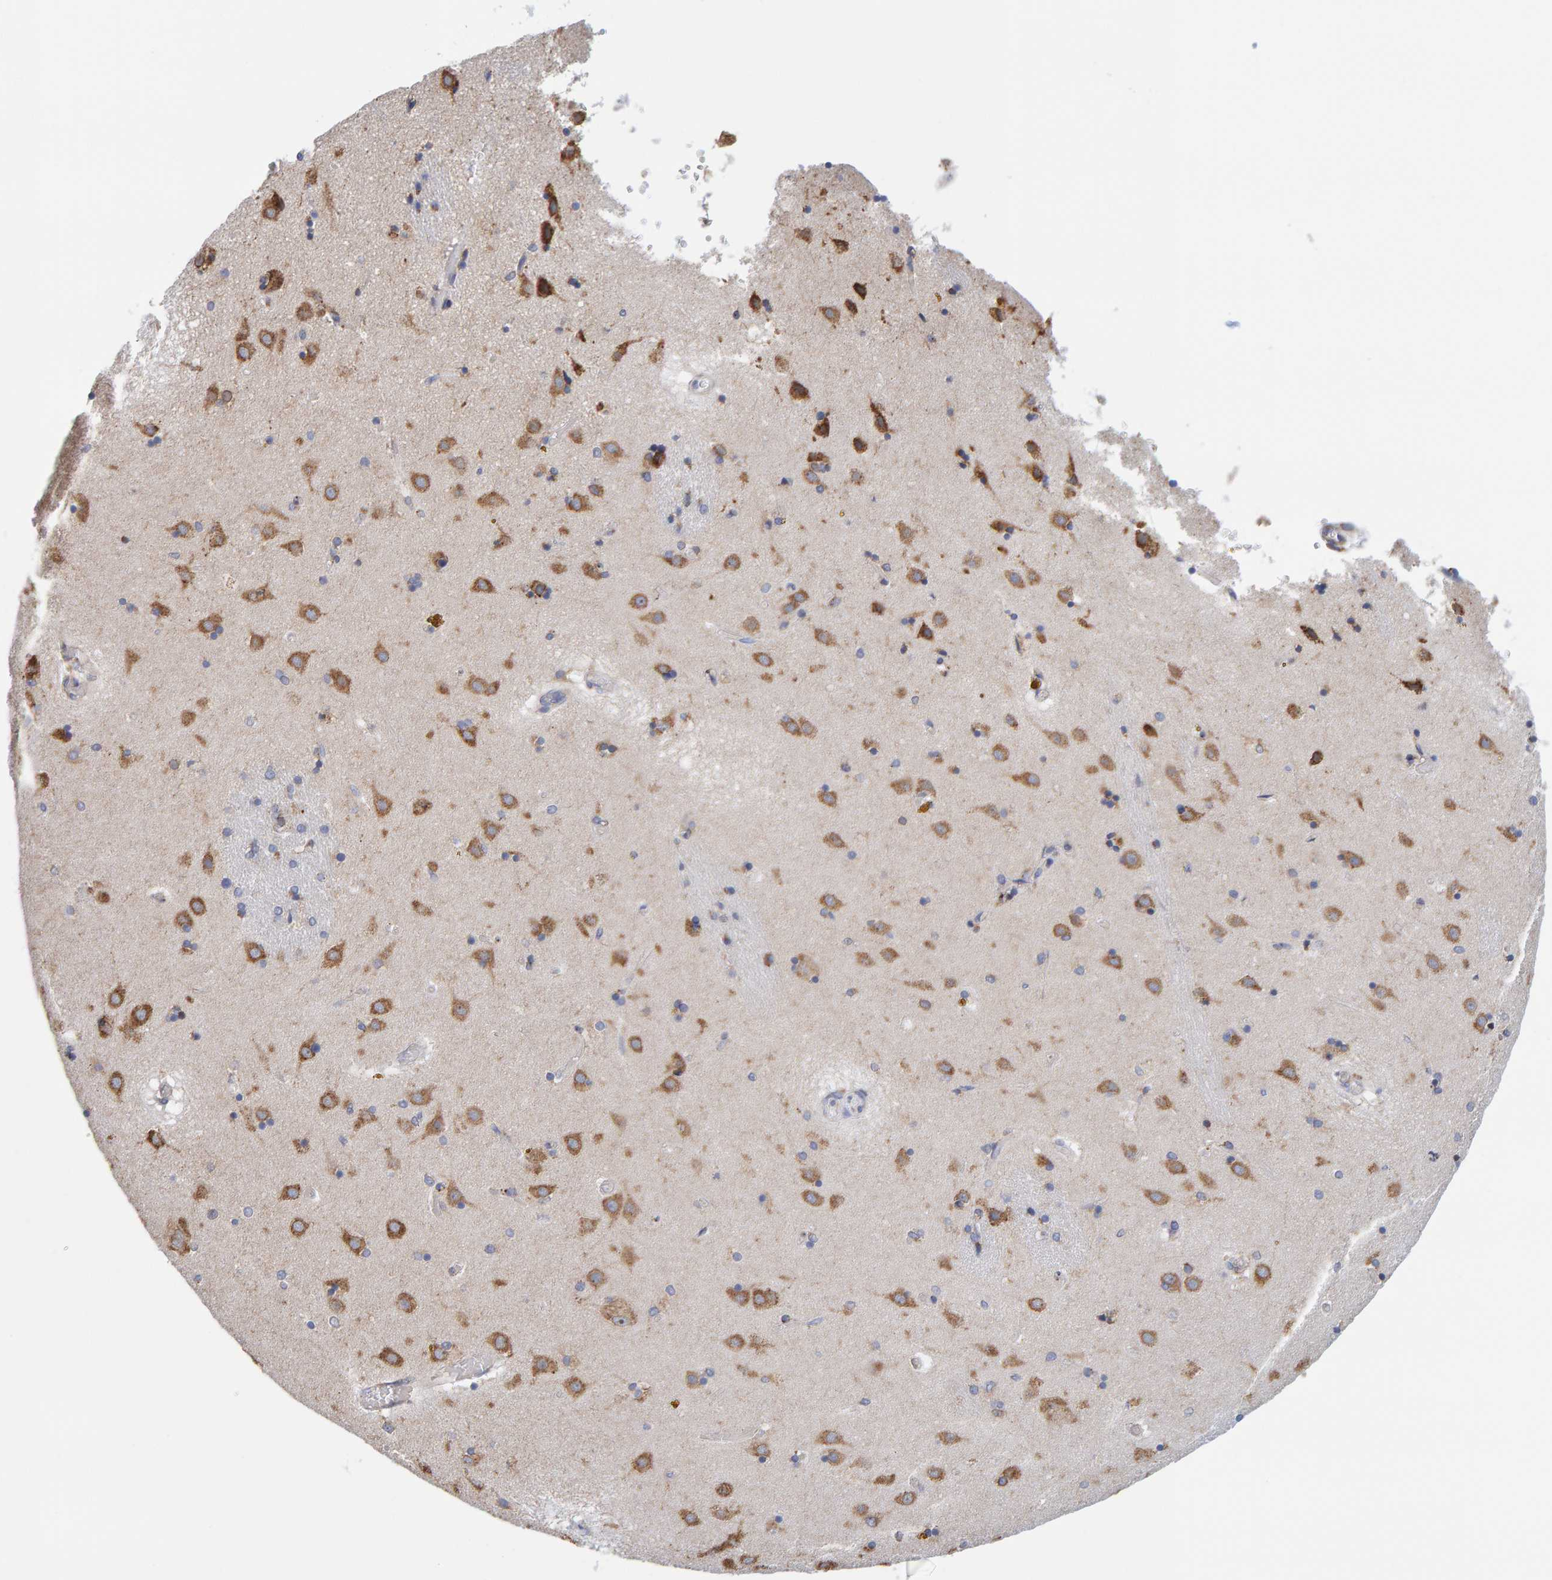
{"staining": {"intensity": "moderate", "quantity": "<25%", "location": "cytoplasmic/membranous"}, "tissue": "caudate", "cell_type": "Glial cells", "image_type": "normal", "snomed": [{"axis": "morphology", "description": "Normal tissue, NOS"}, {"axis": "topography", "description": "Lateral ventricle wall"}], "caption": "Immunohistochemistry micrograph of normal caudate: caudate stained using immunohistochemistry (IHC) demonstrates low levels of moderate protein expression localized specifically in the cytoplasmic/membranous of glial cells, appearing as a cytoplasmic/membranous brown color.", "gene": "SGPL1", "patient": {"sex": "male", "age": 70}}